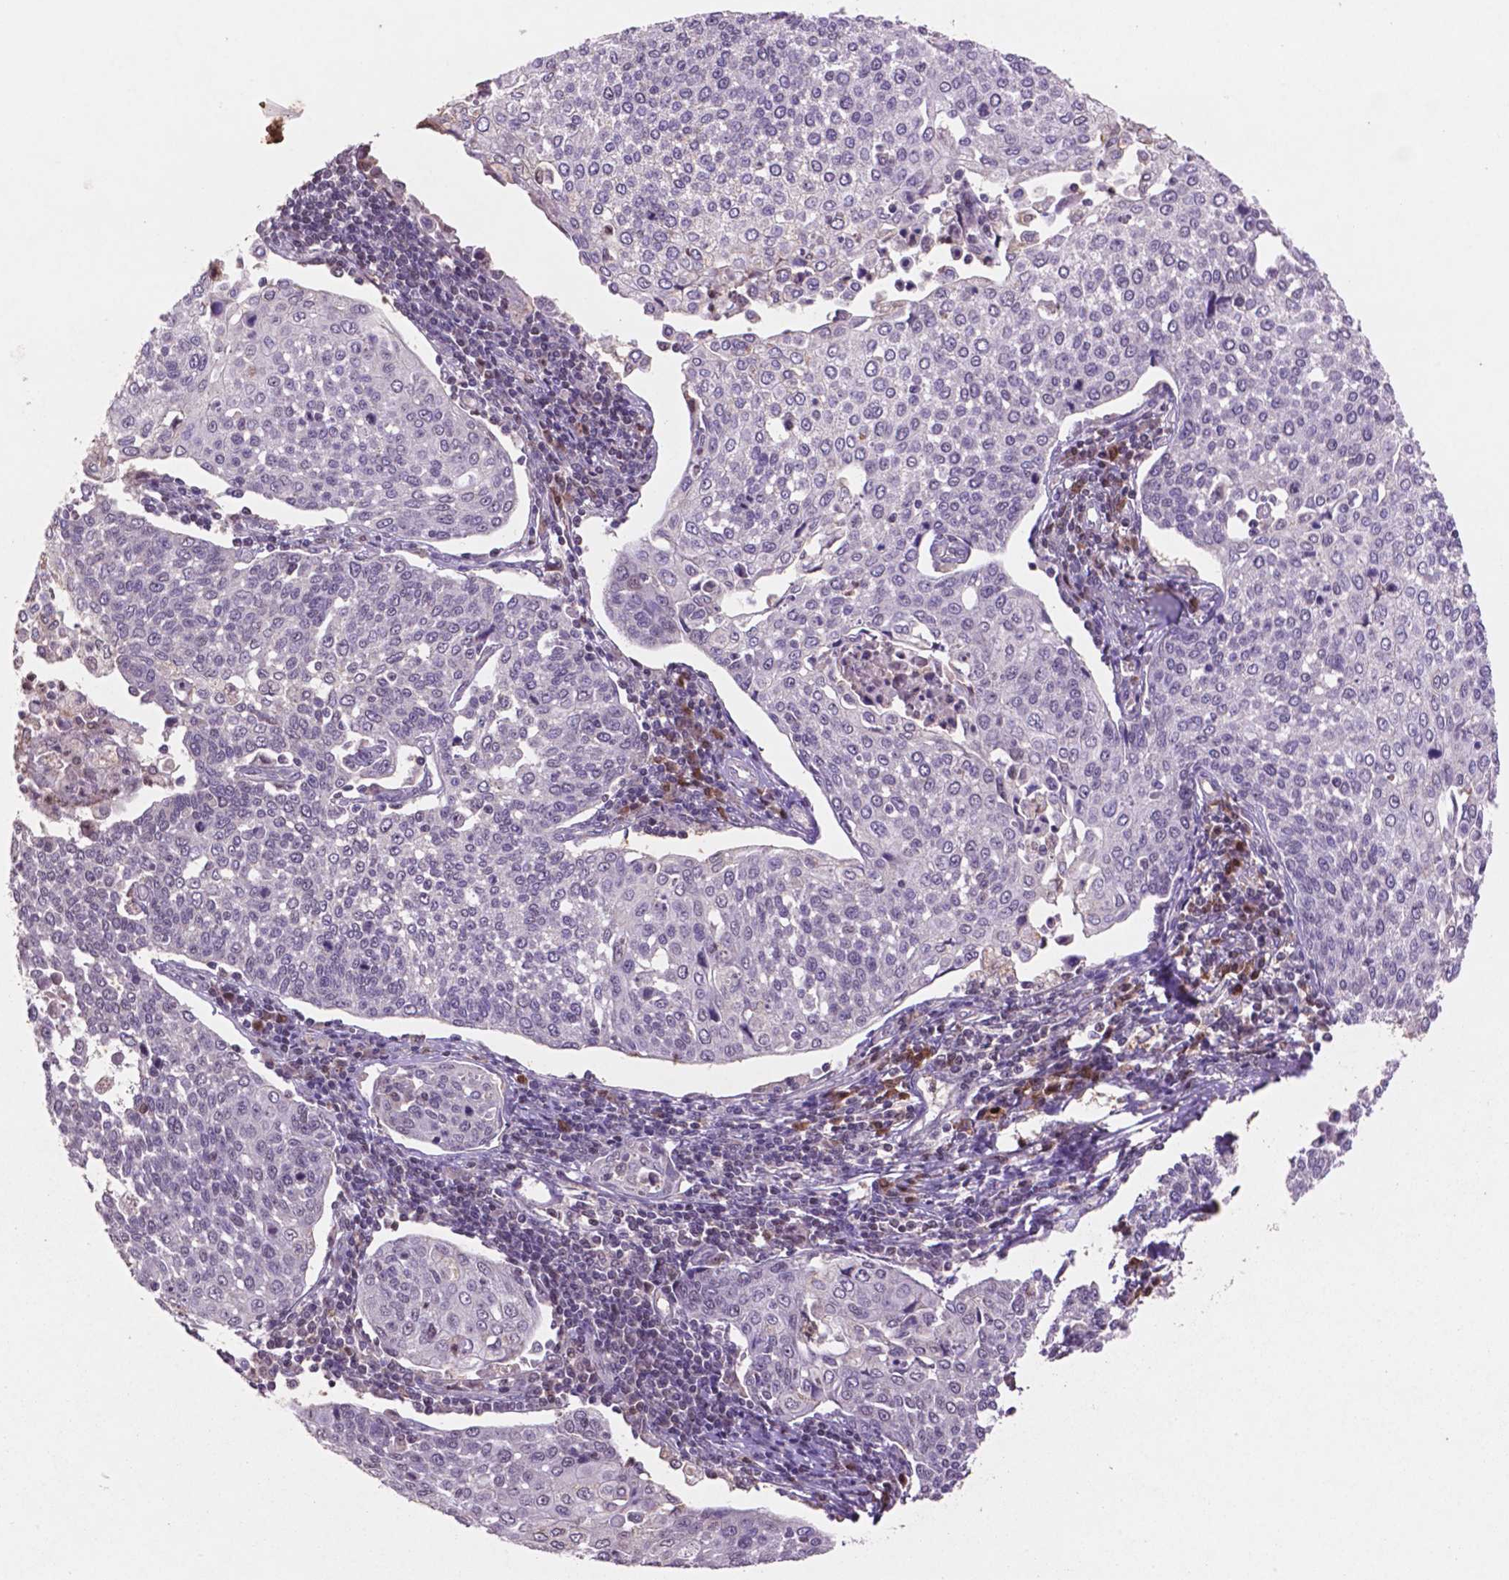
{"staining": {"intensity": "negative", "quantity": "none", "location": "none"}, "tissue": "cervical cancer", "cell_type": "Tumor cells", "image_type": "cancer", "snomed": [{"axis": "morphology", "description": "Squamous cell carcinoma, NOS"}, {"axis": "topography", "description": "Cervix"}], "caption": "IHC of human cervical cancer reveals no positivity in tumor cells. The staining is performed using DAB (3,3'-diaminobenzidine) brown chromogen with nuclei counter-stained in using hematoxylin.", "gene": "GLRX", "patient": {"sex": "female", "age": 34}}